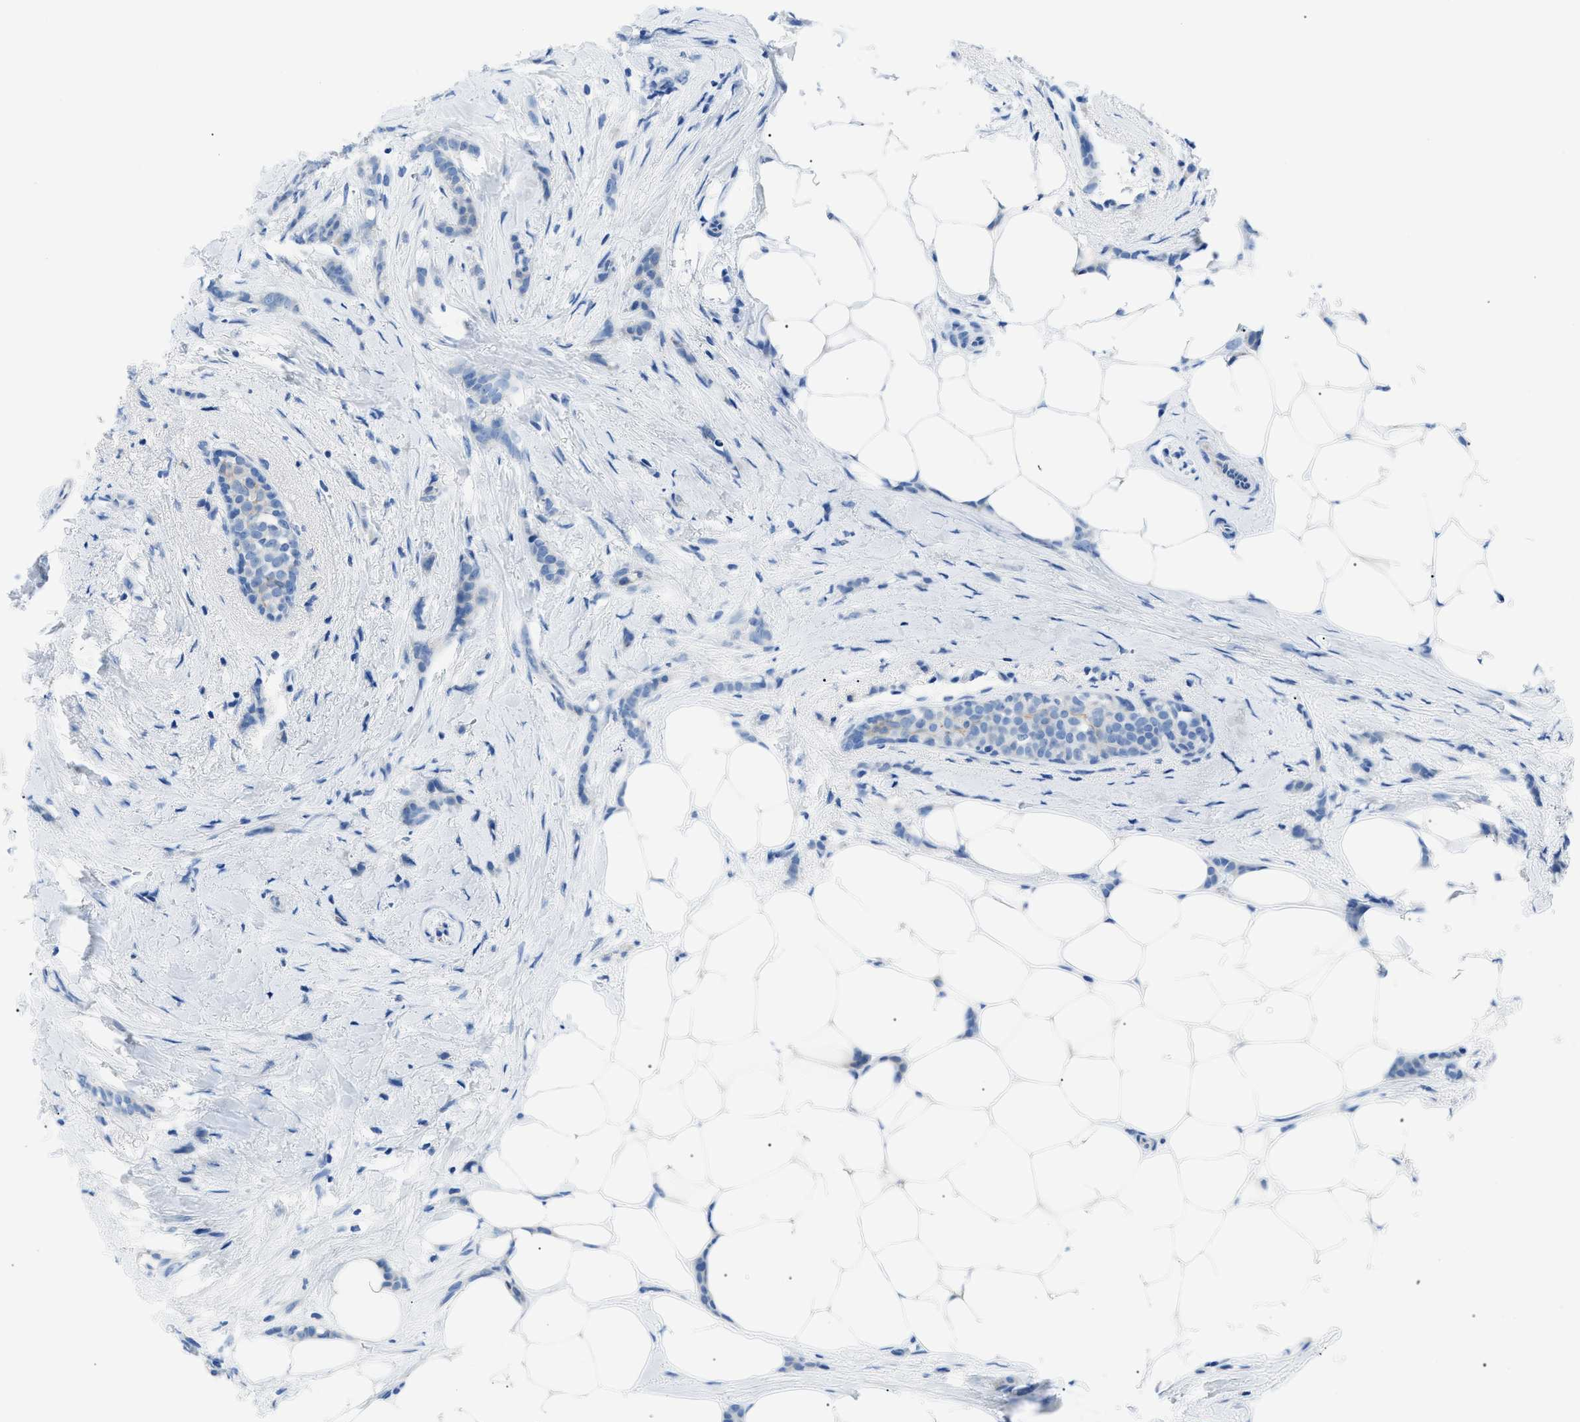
{"staining": {"intensity": "weak", "quantity": "<25%", "location": "cytoplasmic/membranous"}, "tissue": "breast cancer", "cell_type": "Tumor cells", "image_type": "cancer", "snomed": [{"axis": "morphology", "description": "Lobular carcinoma, in situ"}, {"axis": "morphology", "description": "Lobular carcinoma"}, {"axis": "topography", "description": "Breast"}], "caption": "Protein analysis of lobular carcinoma in situ (breast) displays no significant staining in tumor cells.", "gene": "ZDHHC24", "patient": {"sex": "female", "age": 41}}